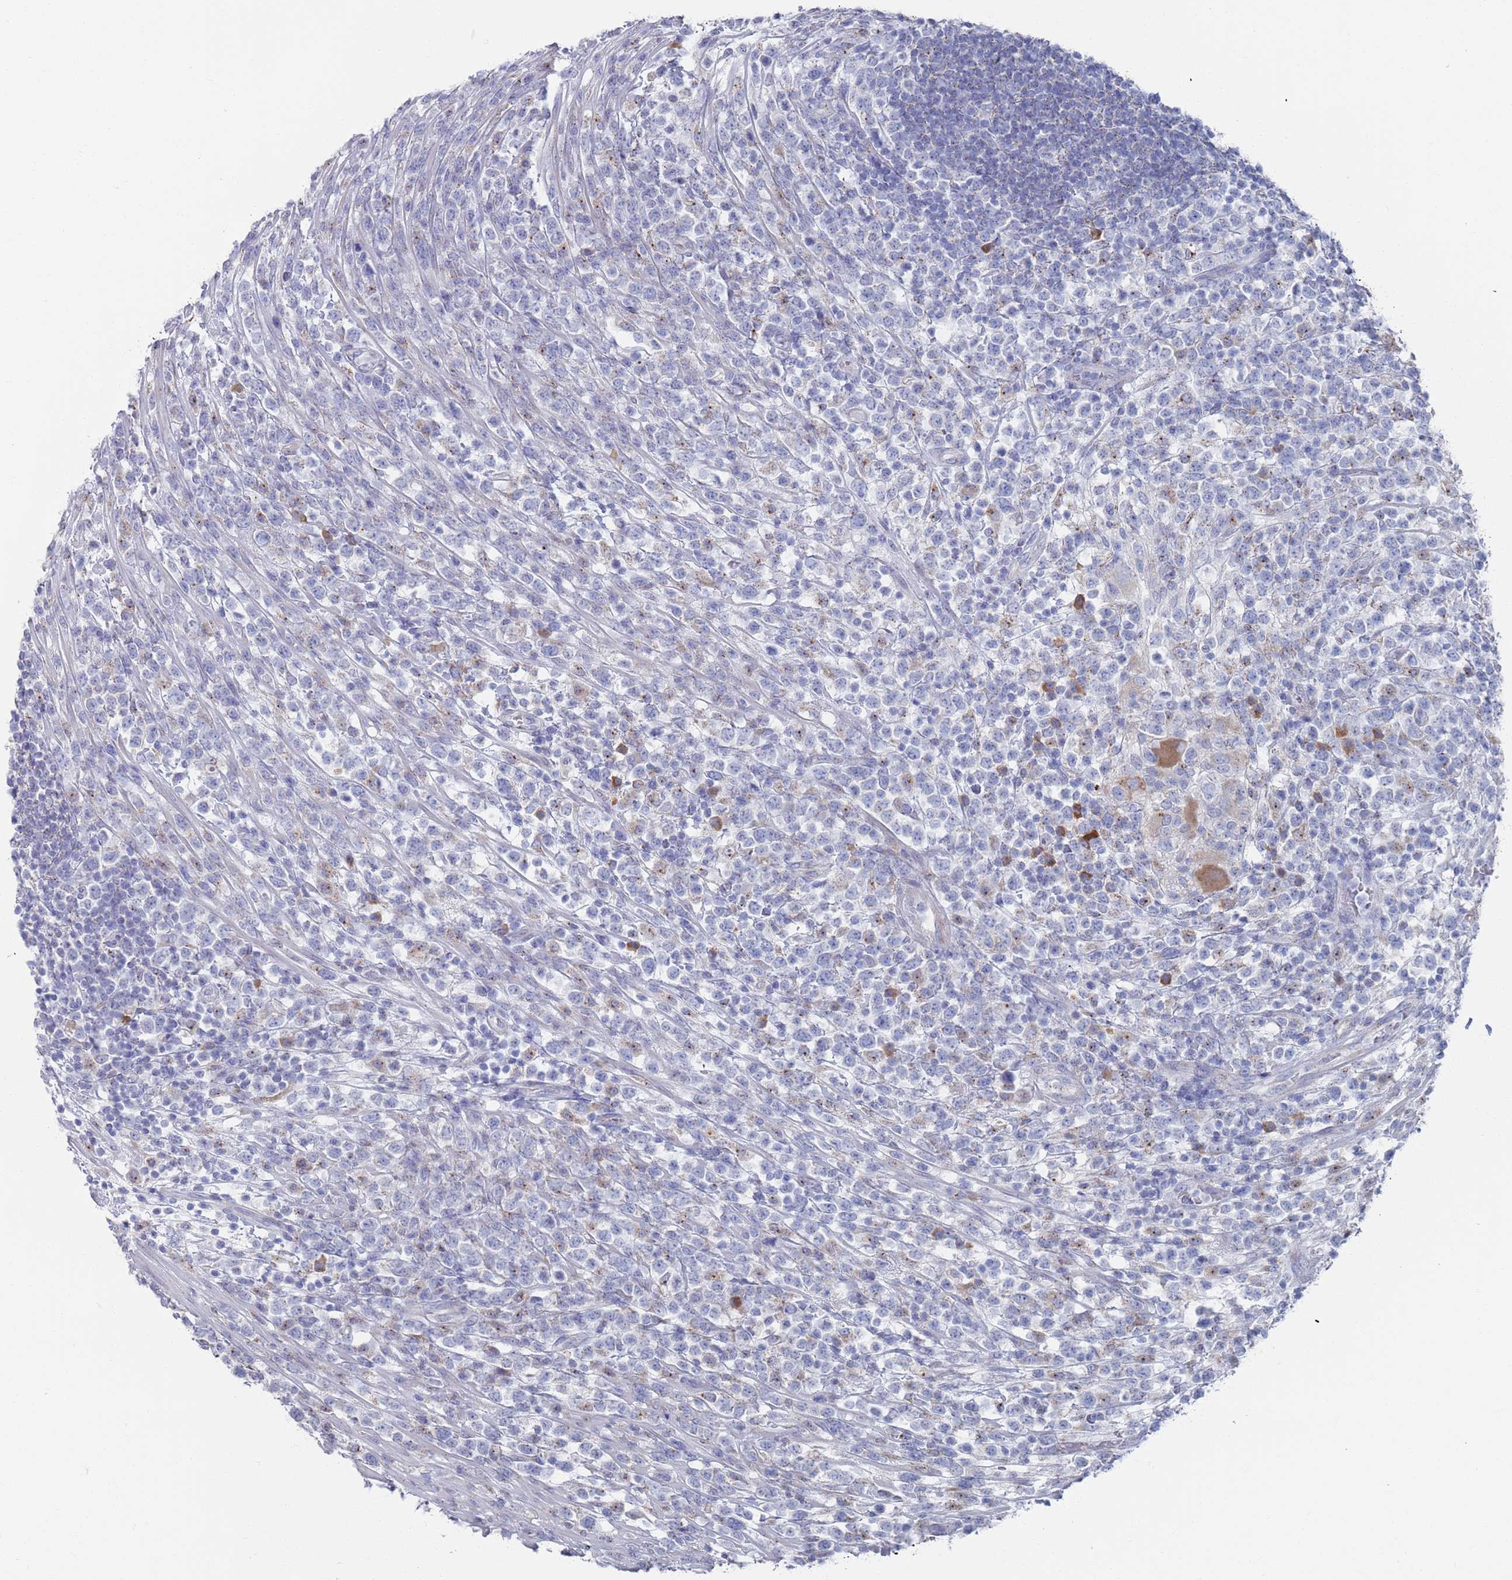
{"staining": {"intensity": "weak", "quantity": "<25%", "location": "cytoplasmic/membranous"}, "tissue": "lymphoma", "cell_type": "Tumor cells", "image_type": "cancer", "snomed": [{"axis": "morphology", "description": "Malignant lymphoma, non-Hodgkin's type, High grade"}, {"axis": "topography", "description": "Colon"}], "caption": "DAB (3,3'-diaminobenzidine) immunohistochemical staining of human malignant lymphoma, non-Hodgkin's type (high-grade) shows no significant staining in tumor cells. Brightfield microscopy of immunohistochemistry stained with DAB (3,3'-diaminobenzidine) (brown) and hematoxylin (blue), captured at high magnification.", "gene": "MAT1A", "patient": {"sex": "female", "age": 53}}